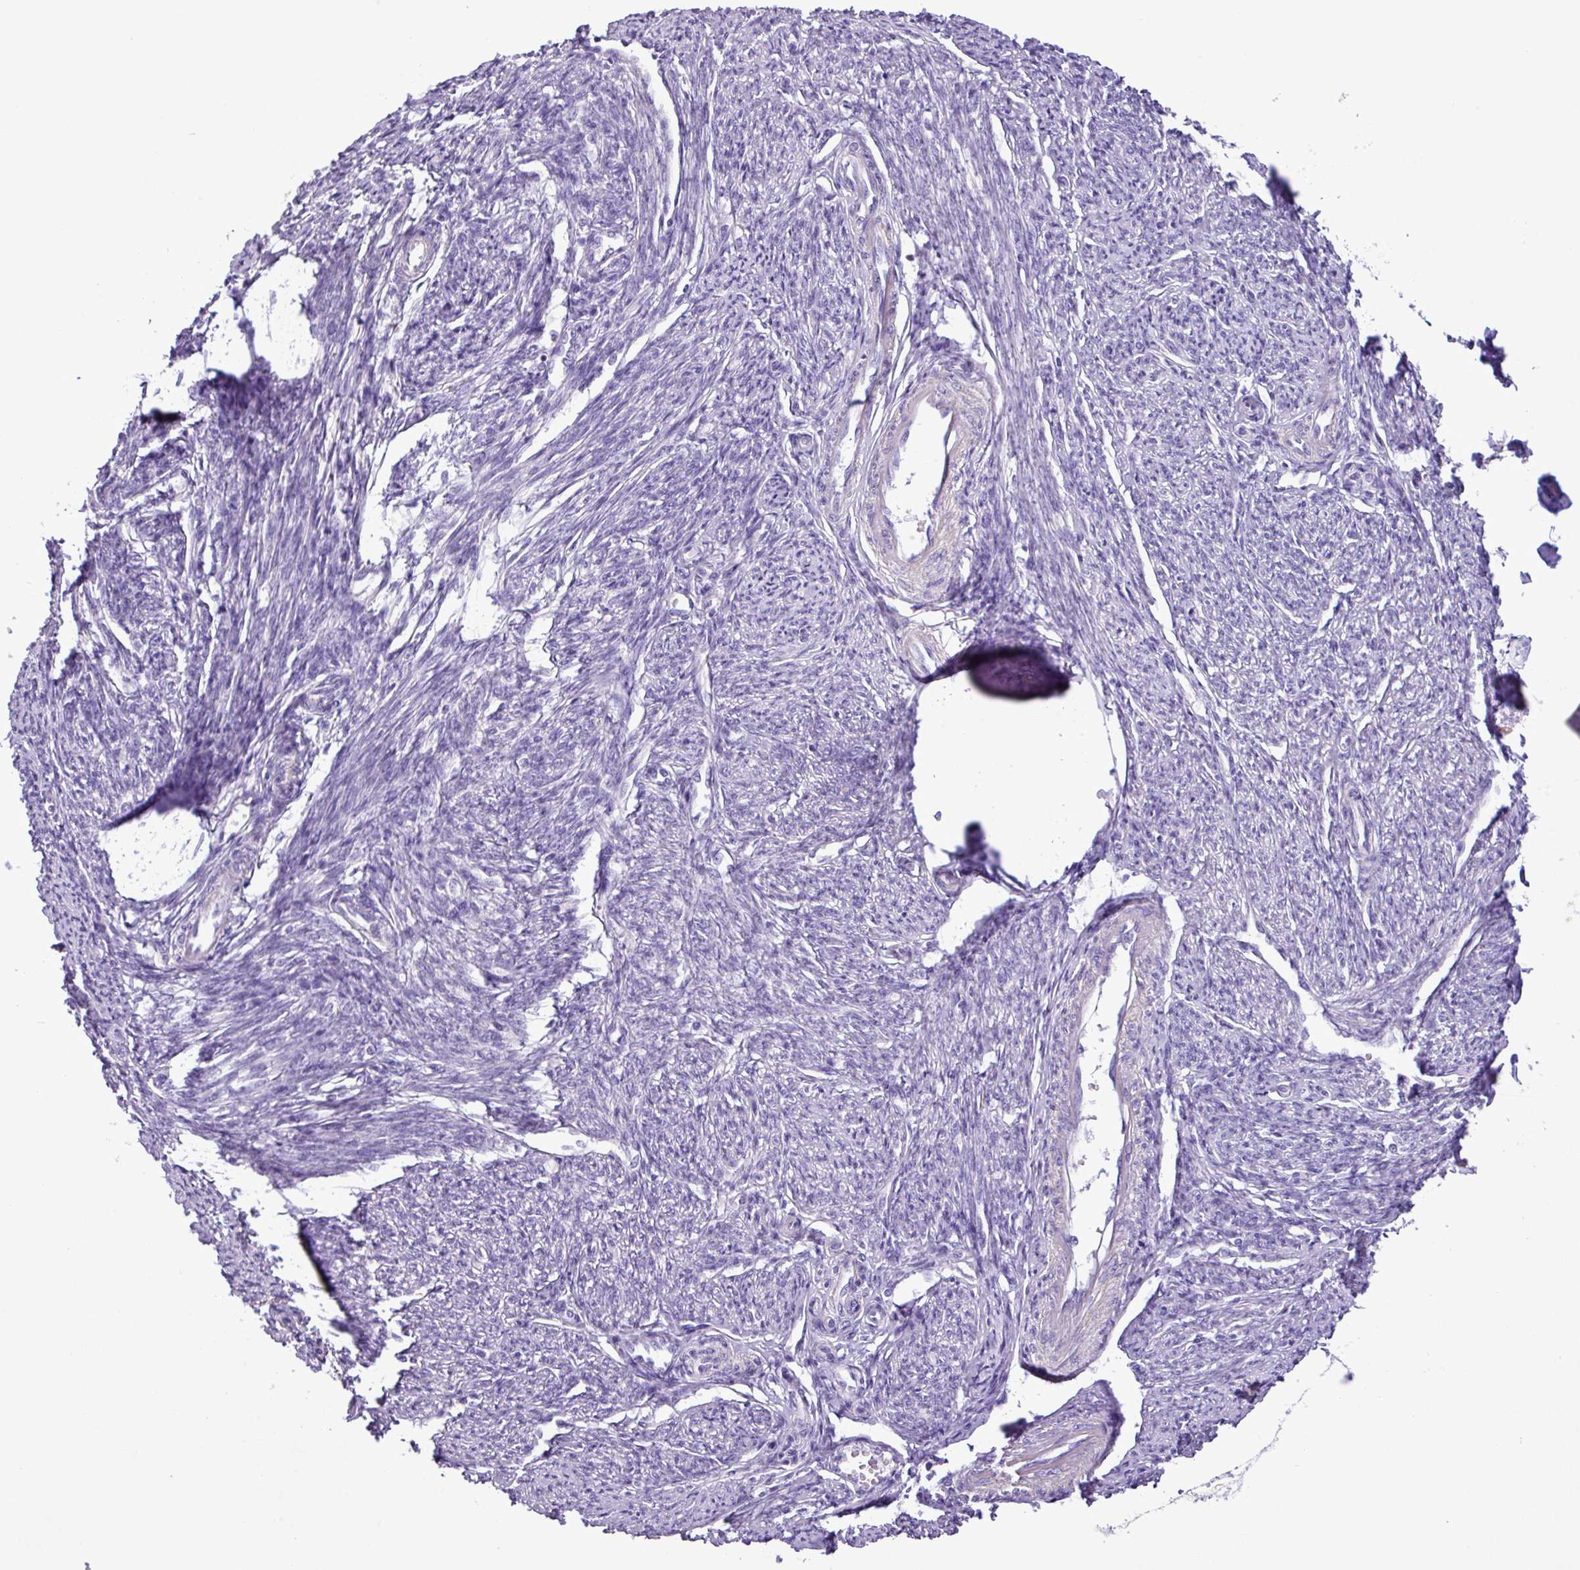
{"staining": {"intensity": "weak", "quantity": "25%-75%", "location": "cytoplasmic/membranous"}, "tissue": "smooth muscle", "cell_type": "Smooth muscle cells", "image_type": "normal", "snomed": [{"axis": "morphology", "description": "Normal tissue, NOS"}, {"axis": "topography", "description": "Smooth muscle"}, {"axis": "topography", "description": "Fallopian tube"}], "caption": "Brown immunohistochemical staining in normal human smooth muscle displays weak cytoplasmic/membranous positivity in about 25%-75% of smooth muscle cells. Nuclei are stained in blue.", "gene": "ZNF334", "patient": {"sex": "female", "age": 59}}